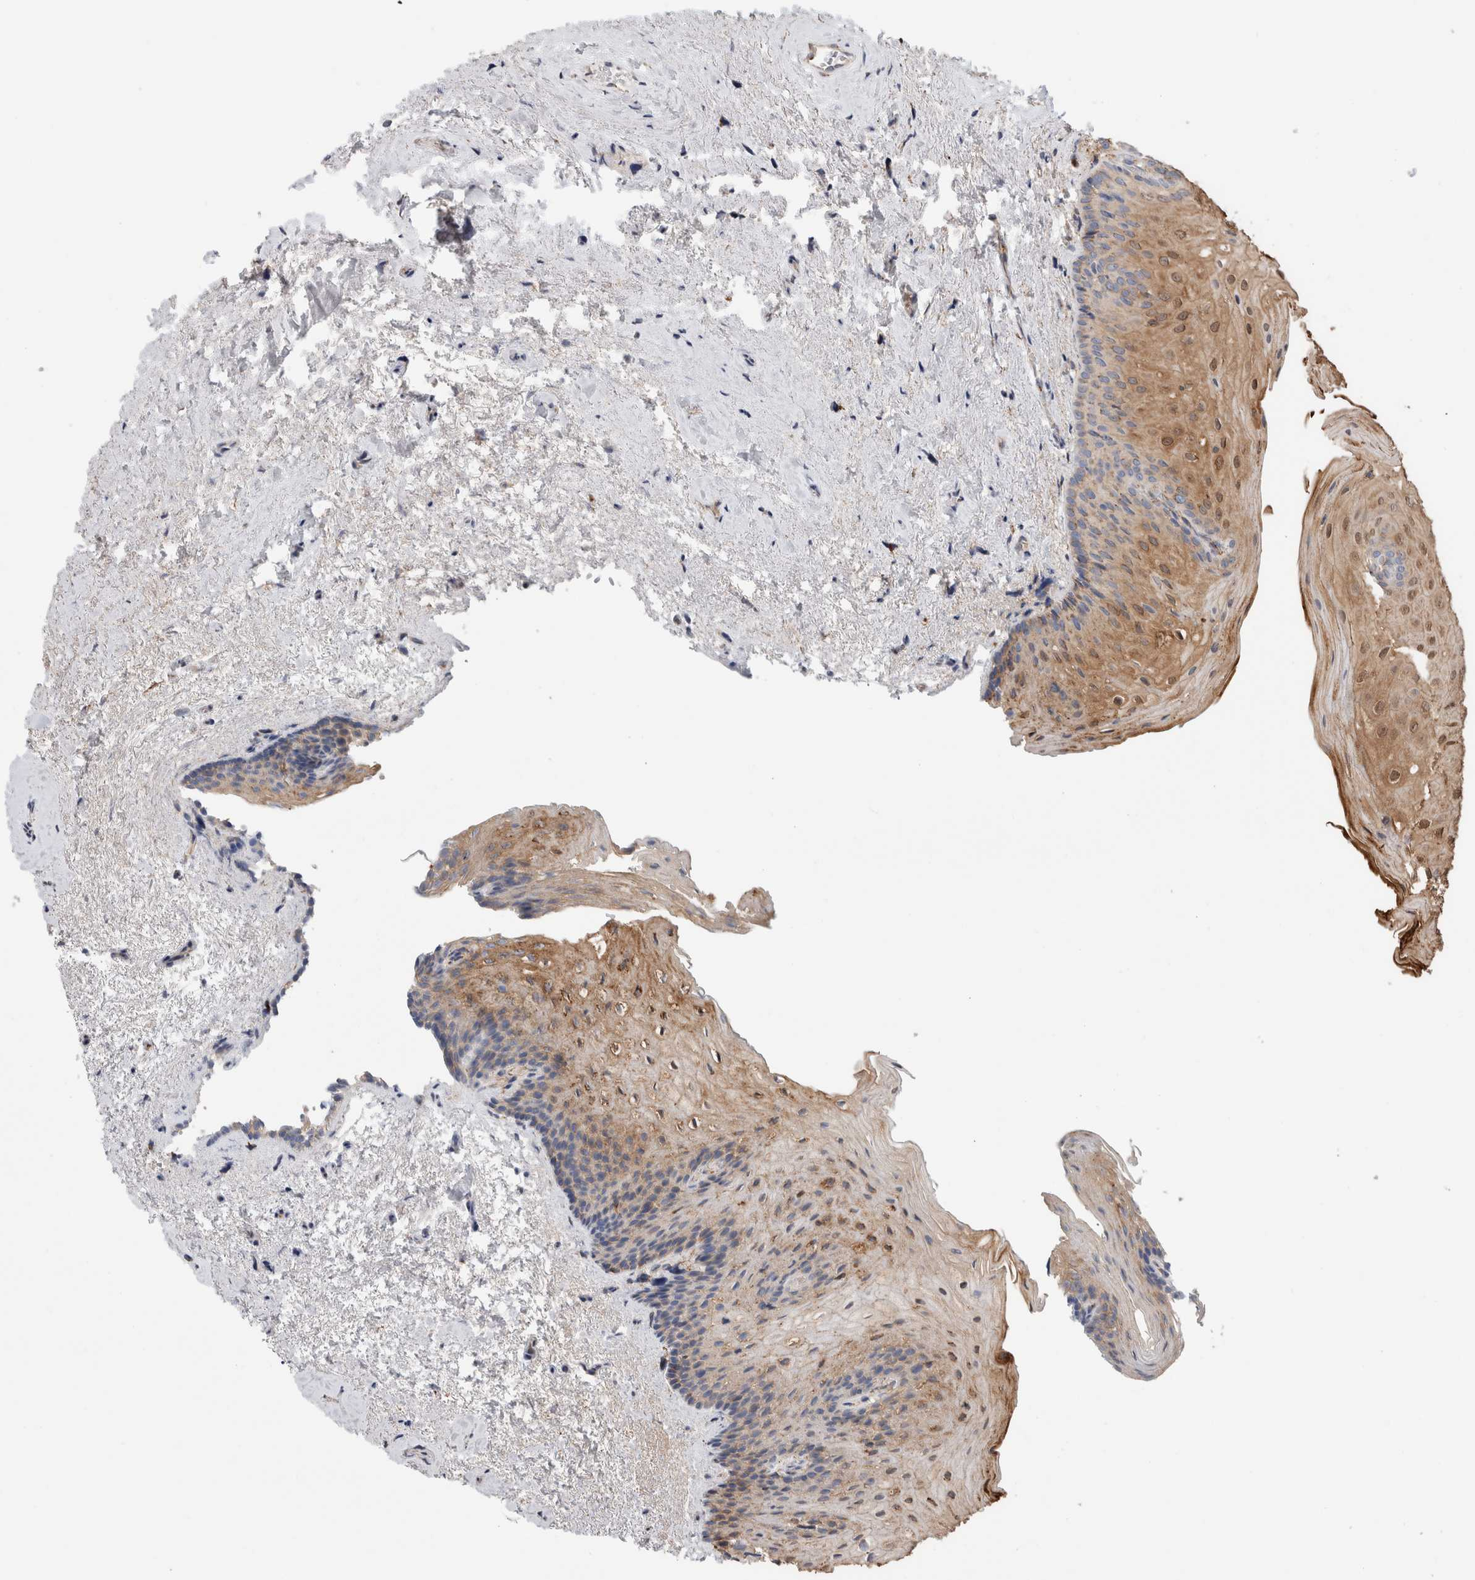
{"staining": {"intensity": "moderate", "quantity": ">75%", "location": "cytoplasmic/membranous"}, "tissue": "urinary bladder", "cell_type": "Urothelial cells", "image_type": "normal", "snomed": [{"axis": "morphology", "description": "Normal tissue, NOS"}, {"axis": "topography", "description": "Urinary bladder"}], "caption": "Urinary bladder stained with immunohistochemistry demonstrates moderate cytoplasmic/membranous expression in approximately >75% of urothelial cells. Nuclei are stained in blue.", "gene": "P4HA1", "patient": {"sex": "female", "age": 67}}